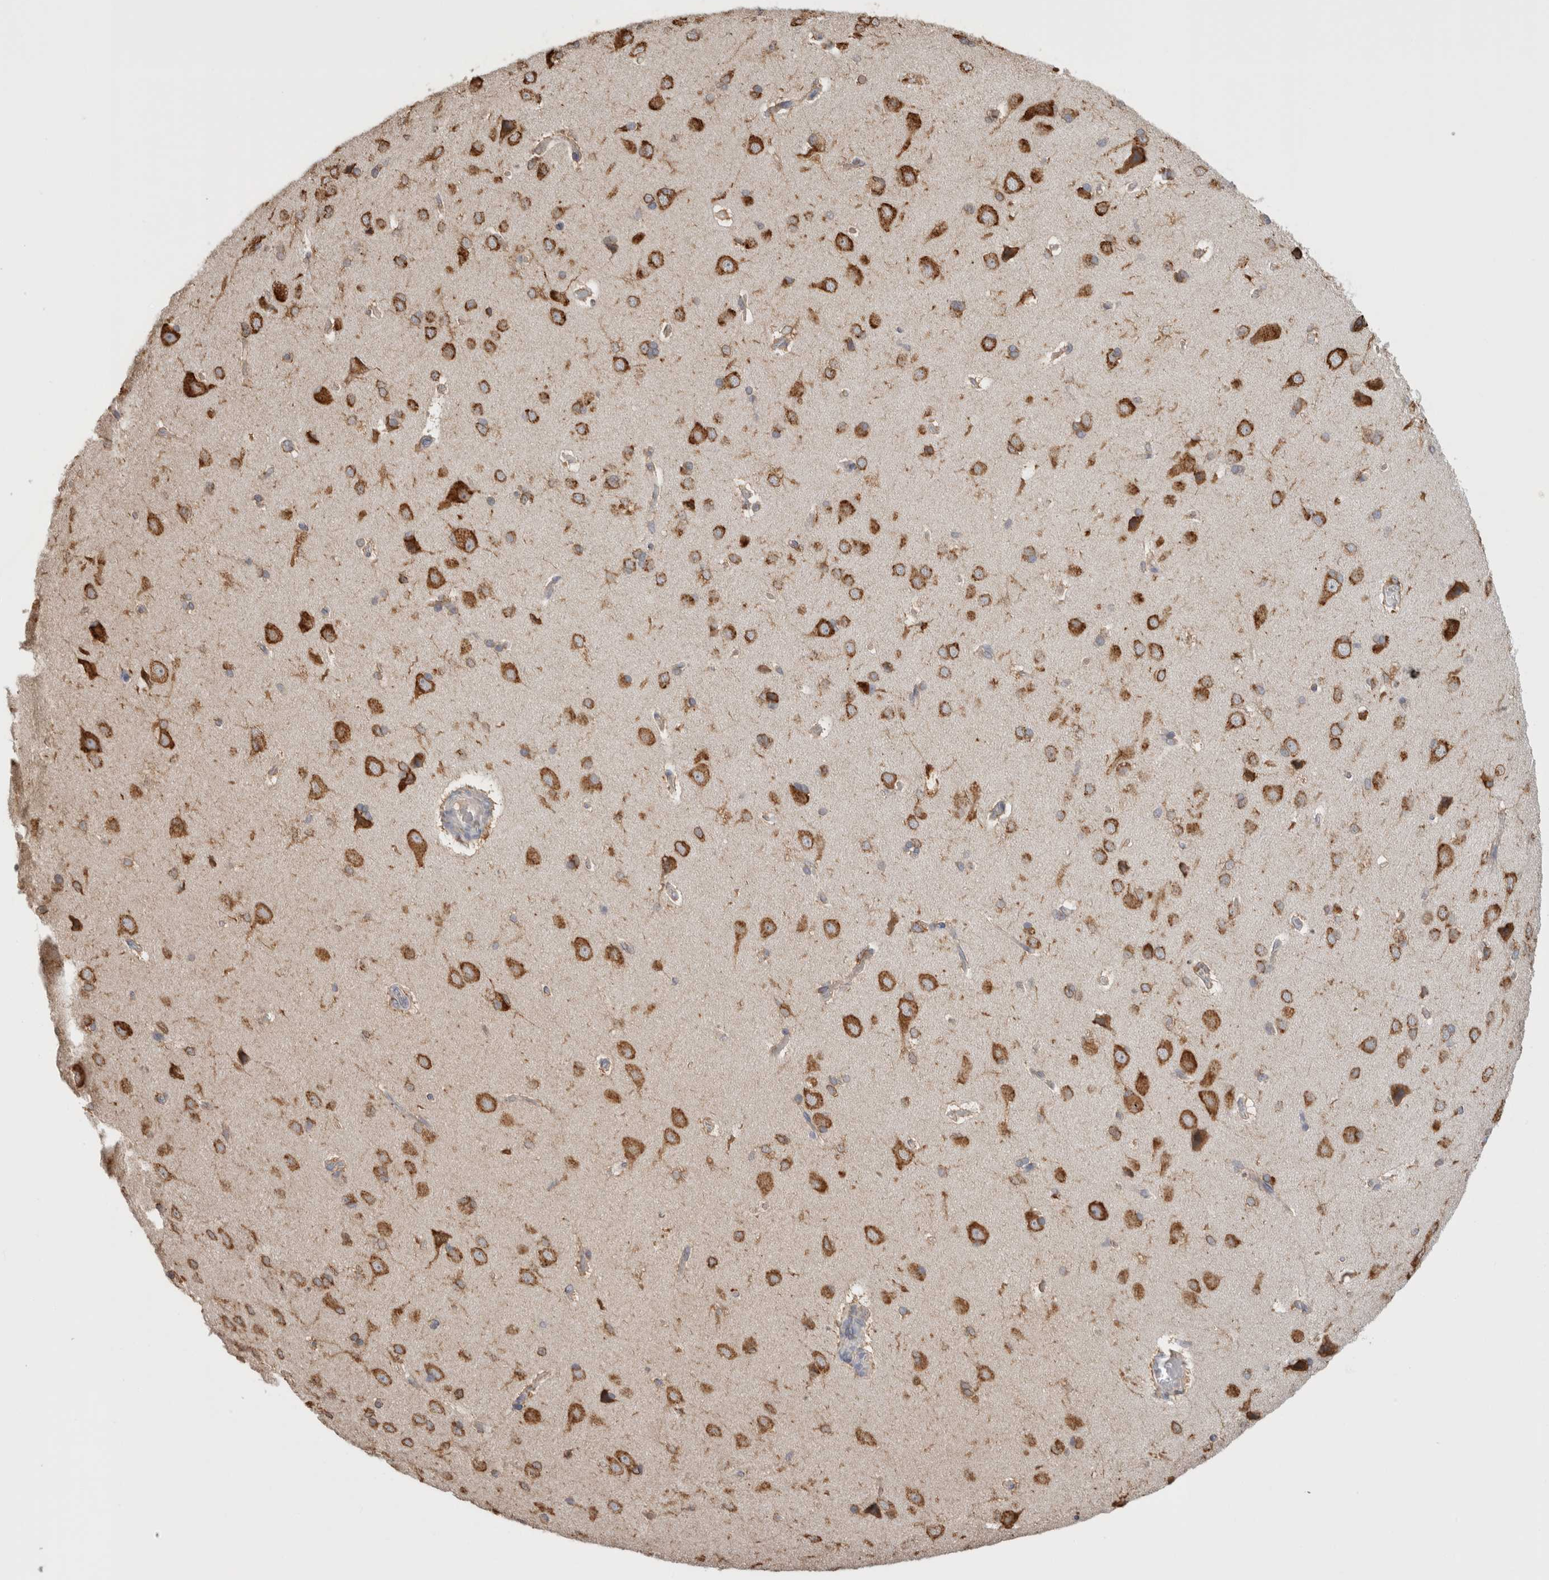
{"staining": {"intensity": "weak", "quantity": ">75%", "location": "cytoplasmic/membranous"}, "tissue": "cerebral cortex", "cell_type": "Endothelial cells", "image_type": "normal", "snomed": [{"axis": "morphology", "description": "Normal tissue, NOS"}, {"axis": "topography", "description": "Cerebral cortex"}], "caption": "A low amount of weak cytoplasmic/membranous staining is seen in about >75% of endothelial cells in benign cerebral cortex.", "gene": "LRPAP1", "patient": {"sex": "male", "age": 62}}